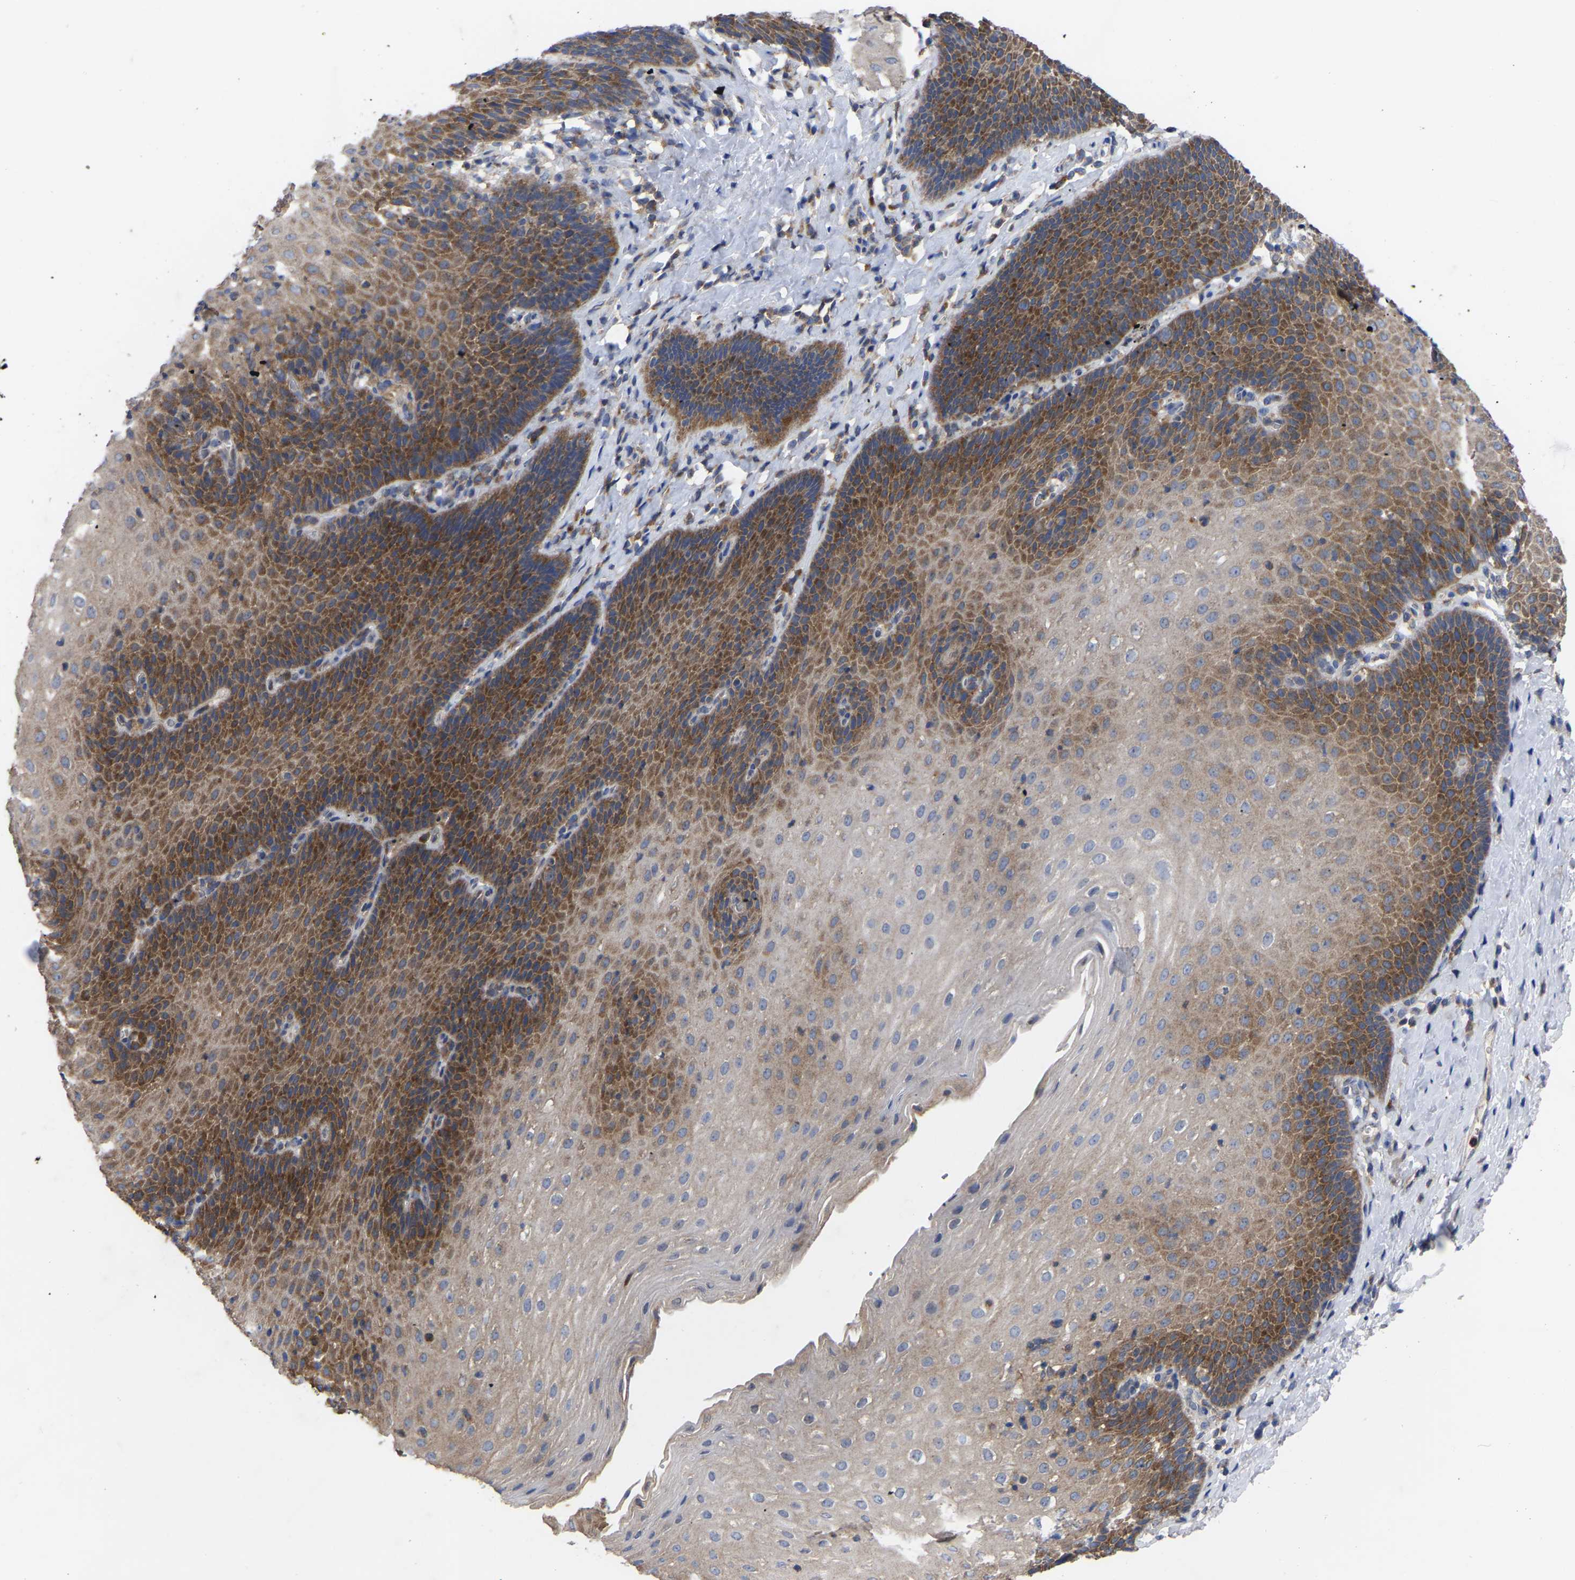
{"staining": {"intensity": "strong", "quantity": "25%-75%", "location": "cytoplasmic/membranous"}, "tissue": "esophagus", "cell_type": "Squamous epithelial cells", "image_type": "normal", "snomed": [{"axis": "morphology", "description": "Normal tissue, NOS"}, {"axis": "topography", "description": "Esophagus"}], "caption": "The micrograph demonstrates a brown stain indicating the presence of a protein in the cytoplasmic/membranous of squamous epithelial cells in esophagus. Nuclei are stained in blue.", "gene": "TCP1", "patient": {"sex": "female", "age": 61}}